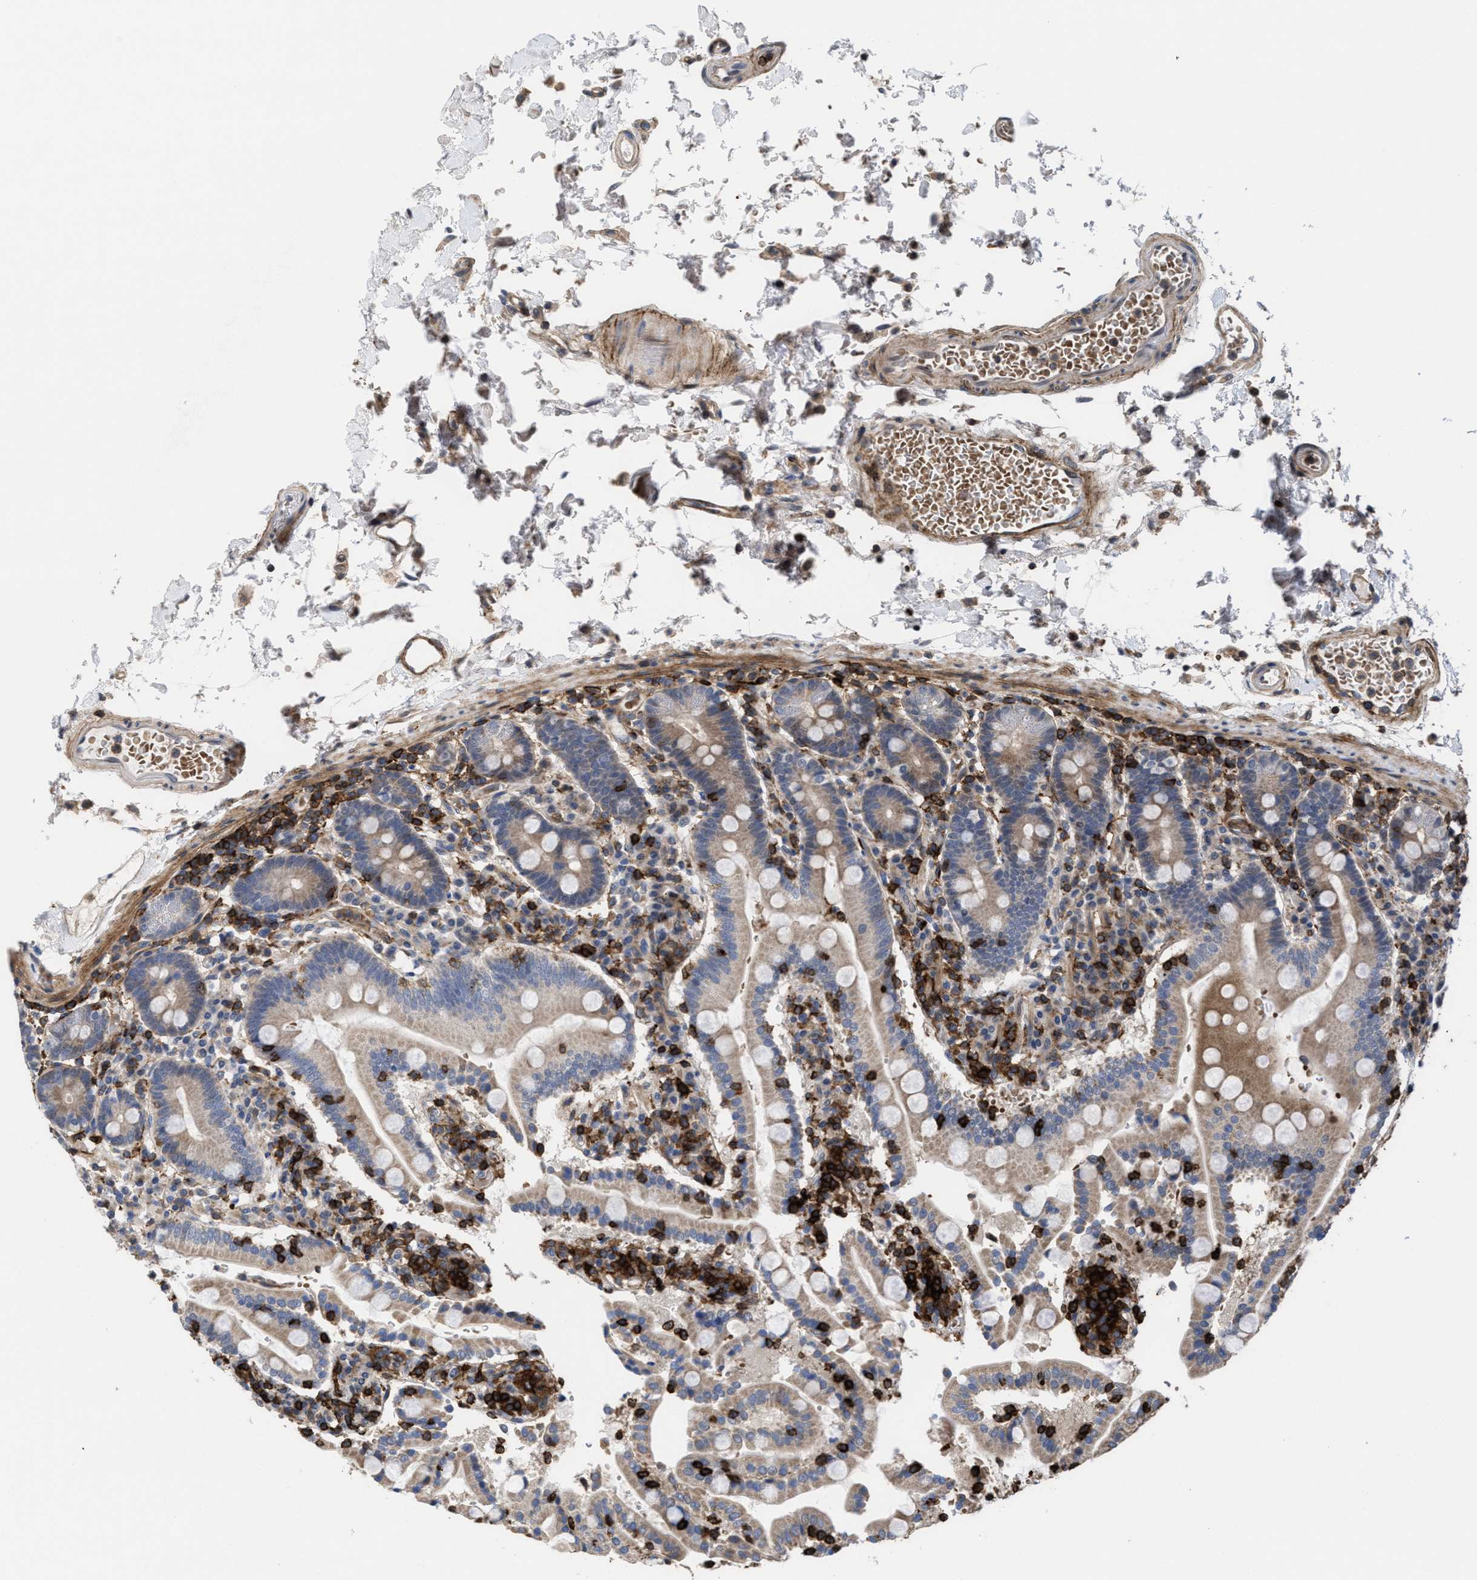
{"staining": {"intensity": "weak", "quantity": "<25%", "location": "cytoplasmic/membranous"}, "tissue": "duodenum", "cell_type": "Glandular cells", "image_type": "normal", "snomed": [{"axis": "morphology", "description": "Normal tissue, NOS"}, {"axis": "topography", "description": "Small intestine, NOS"}], "caption": "Duodenum stained for a protein using immunohistochemistry (IHC) reveals no positivity glandular cells.", "gene": "PTPRE", "patient": {"sex": "female", "age": 71}}